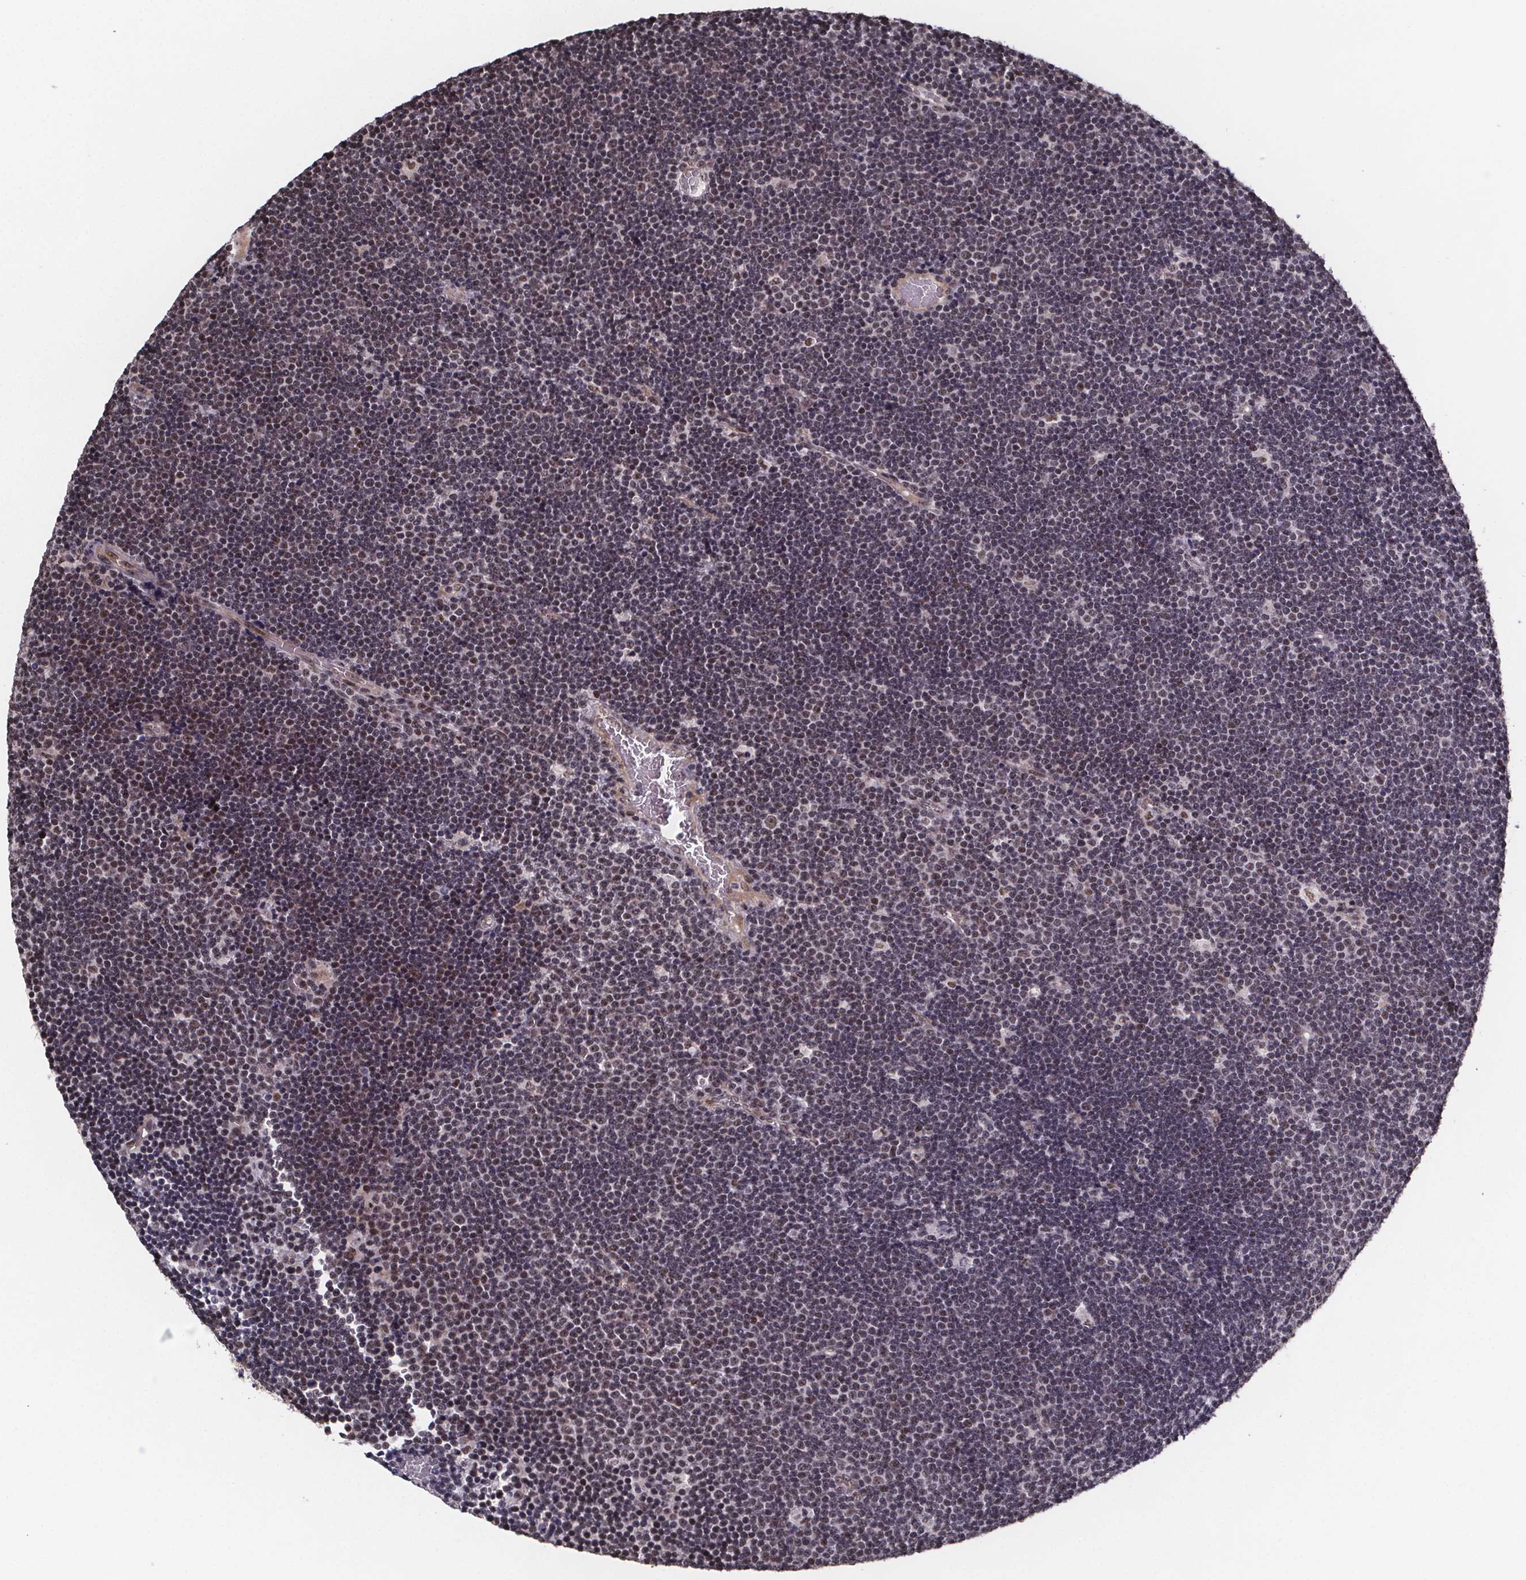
{"staining": {"intensity": "weak", "quantity": "25%-75%", "location": "nuclear"}, "tissue": "lymphoma", "cell_type": "Tumor cells", "image_type": "cancer", "snomed": [{"axis": "morphology", "description": "Malignant lymphoma, non-Hodgkin's type, Low grade"}, {"axis": "topography", "description": "Brain"}], "caption": "The immunohistochemical stain labels weak nuclear positivity in tumor cells of low-grade malignant lymphoma, non-Hodgkin's type tissue. The protein is stained brown, and the nuclei are stained in blue (DAB (3,3'-diaminobenzidine) IHC with brightfield microscopy, high magnification).", "gene": "U2SURP", "patient": {"sex": "female", "age": 66}}